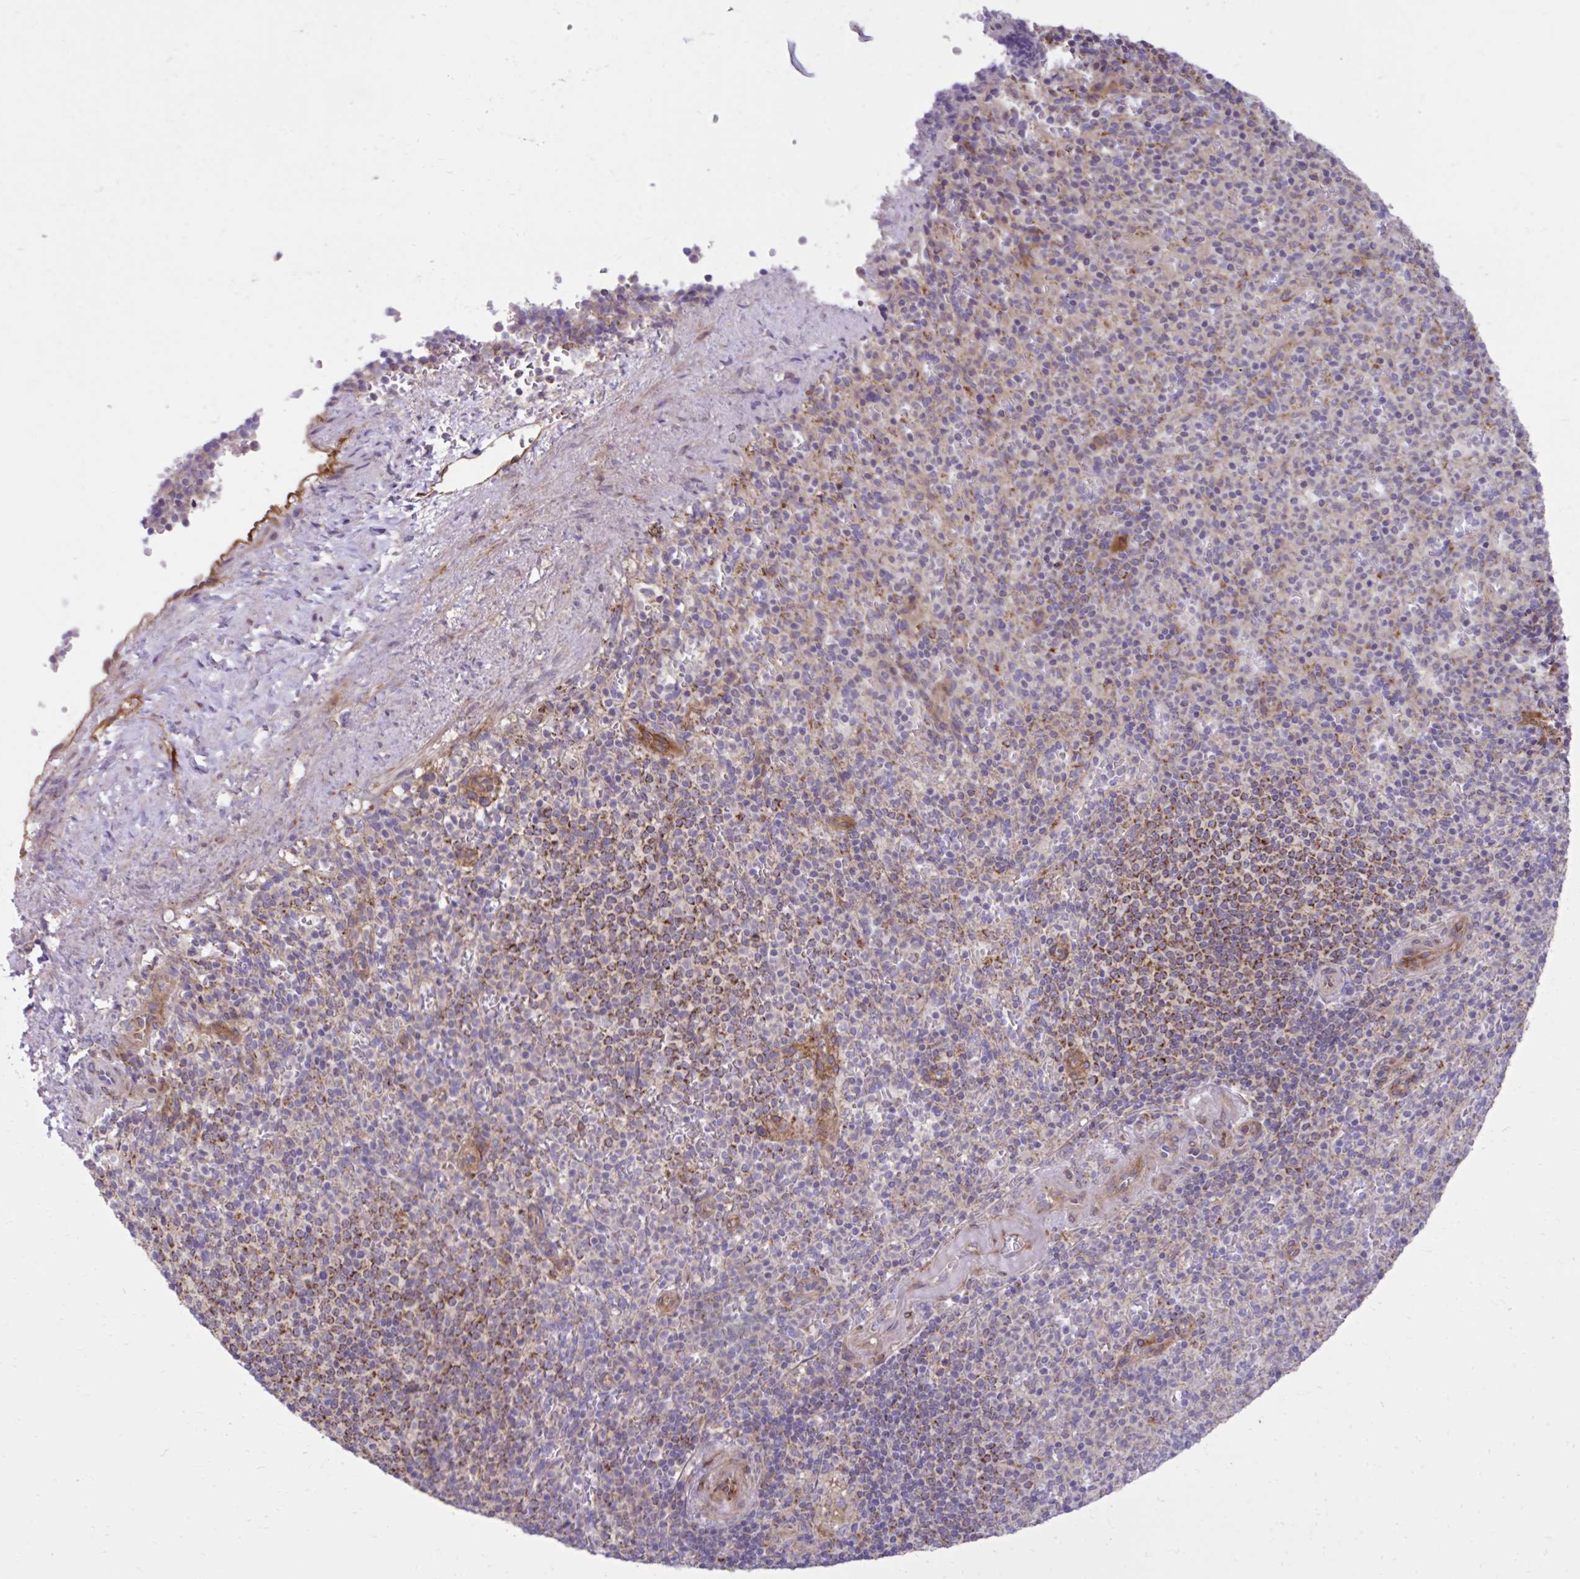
{"staining": {"intensity": "moderate", "quantity": "<25%", "location": "cytoplasmic/membranous"}, "tissue": "spleen", "cell_type": "Cells in red pulp", "image_type": "normal", "snomed": [{"axis": "morphology", "description": "Normal tissue, NOS"}, {"axis": "topography", "description": "Spleen"}], "caption": "Immunohistochemical staining of normal human spleen reveals <25% levels of moderate cytoplasmic/membranous protein positivity in about <25% of cells in red pulp. The staining is performed using DAB (3,3'-diaminobenzidine) brown chromogen to label protein expression. The nuclei are counter-stained blue using hematoxylin.", "gene": "LIMS1", "patient": {"sex": "female", "age": 74}}